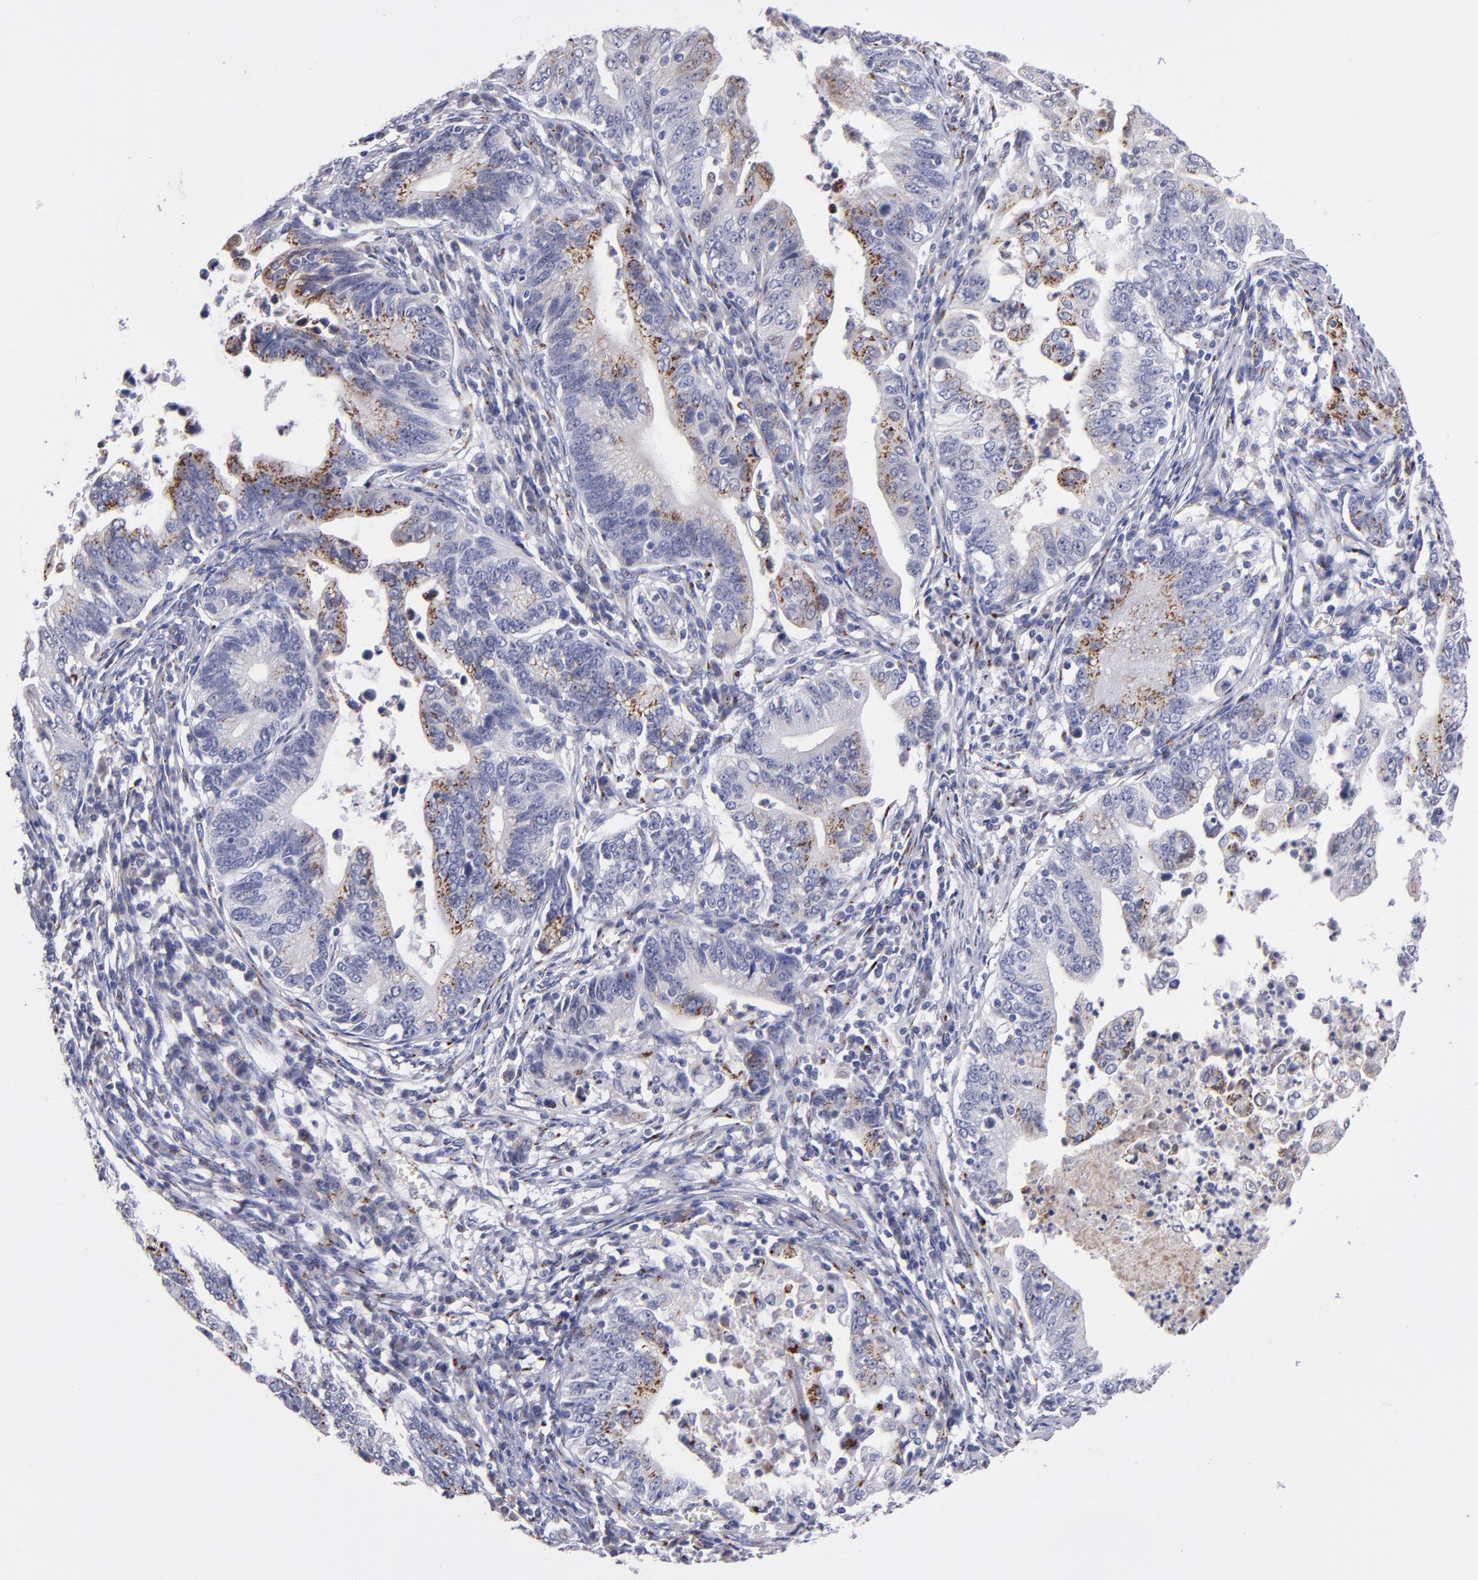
{"staining": {"intensity": "strong", "quantity": "25%-75%", "location": "cytoplasmic/membranous"}, "tissue": "stomach cancer", "cell_type": "Tumor cells", "image_type": "cancer", "snomed": [{"axis": "morphology", "description": "Adenocarcinoma, NOS"}, {"axis": "topography", "description": "Stomach, upper"}], "caption": "A brown stain labels strong cytoplasmic/membranous expression of a protein in human adenocarcinoma (stomach) tumor cells.", "gene": "RAB41", "patient": {"sex": "female", "age": 50}}